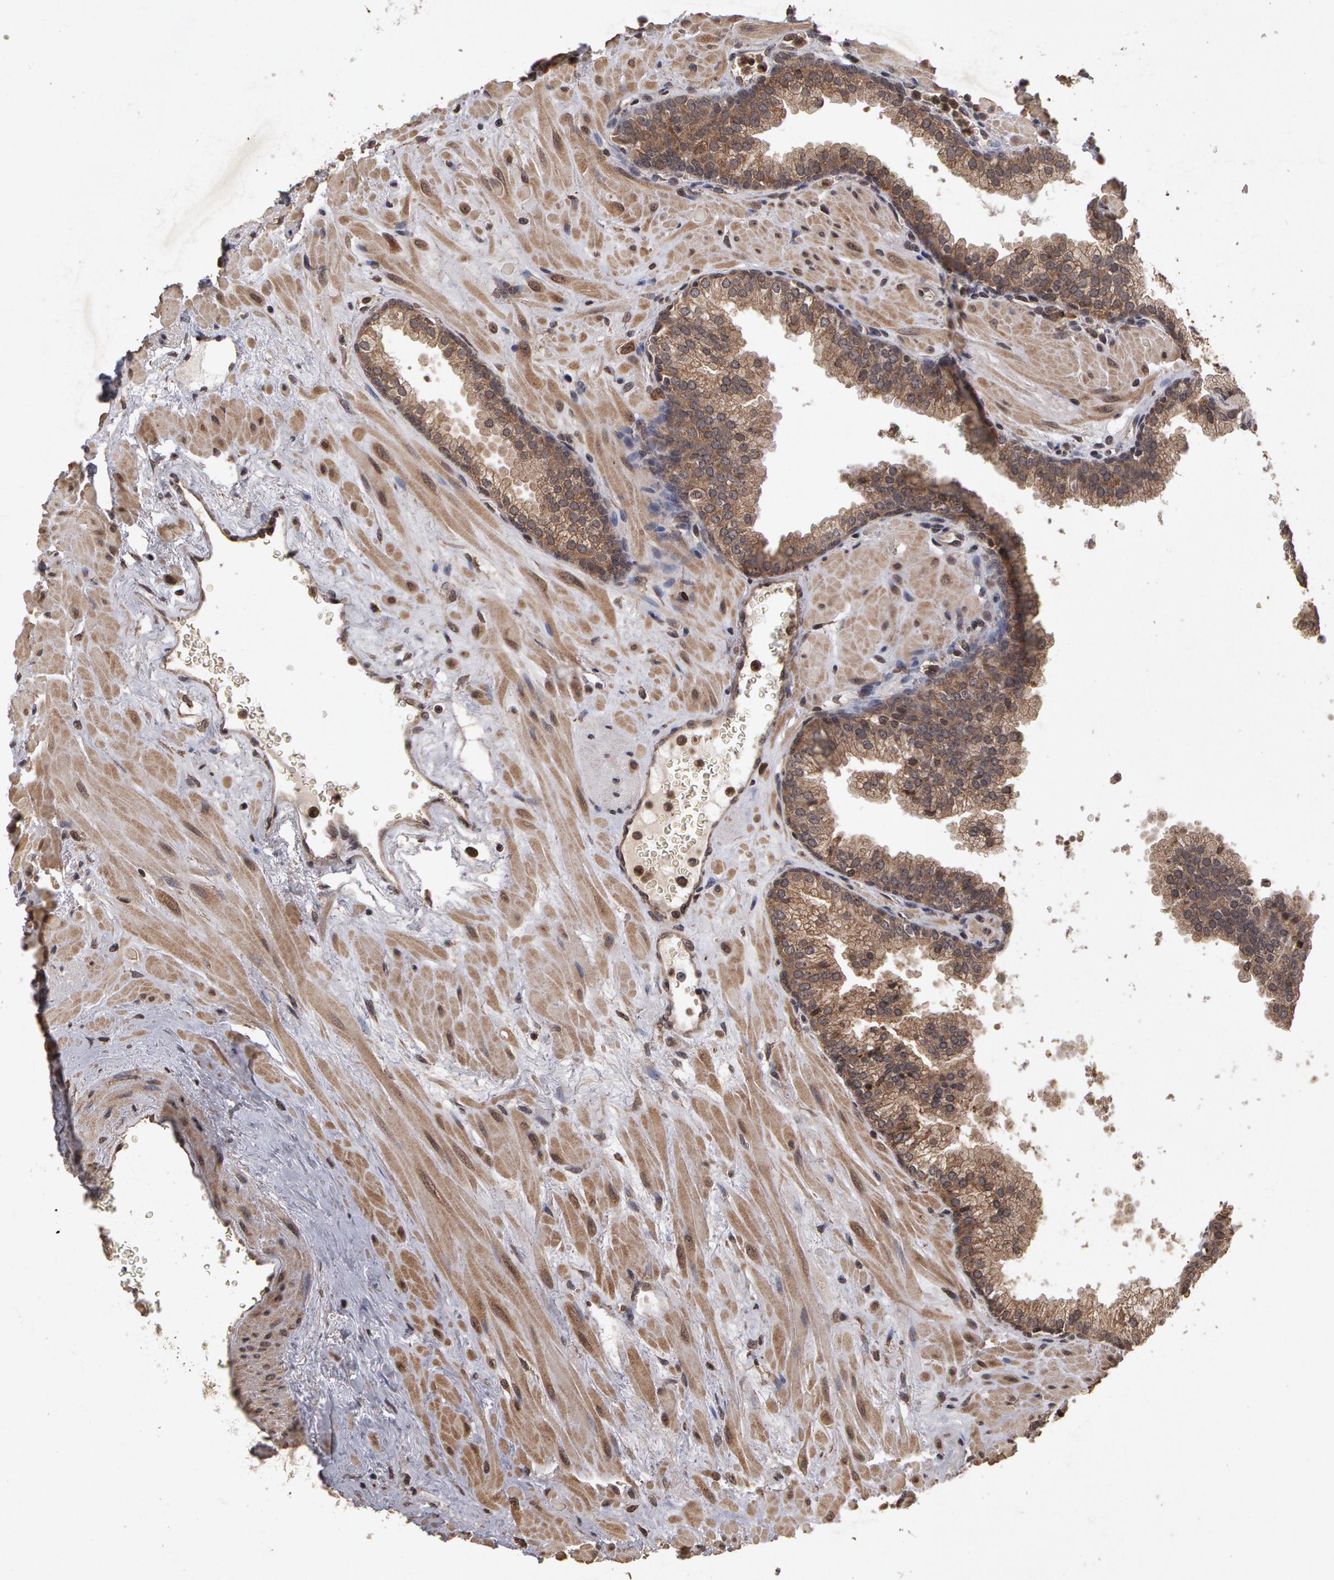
{"staining": {"intensity": "weak", "quantity": ">75%", "location": "cytoplasmic/membranous"}, "tissue": "prostate", "cell_type": "Glandular cells", "image_type": "normal", "snomed": [{"axis": "morphology", "description": "Normal tissue, NOS"}, {"axis": "topography", "description": "Prostate"}], "caption": "Glandular cells display weak cytoplasmic/membranous expression in about >75% of cells in unremarkable prostate. (DAB (3,3'-diaminobenzidine) = brown stain, brightfield microscopy at high magnification).", "gene": "CALR", "patient": {"sex": "male", "age": 60}}